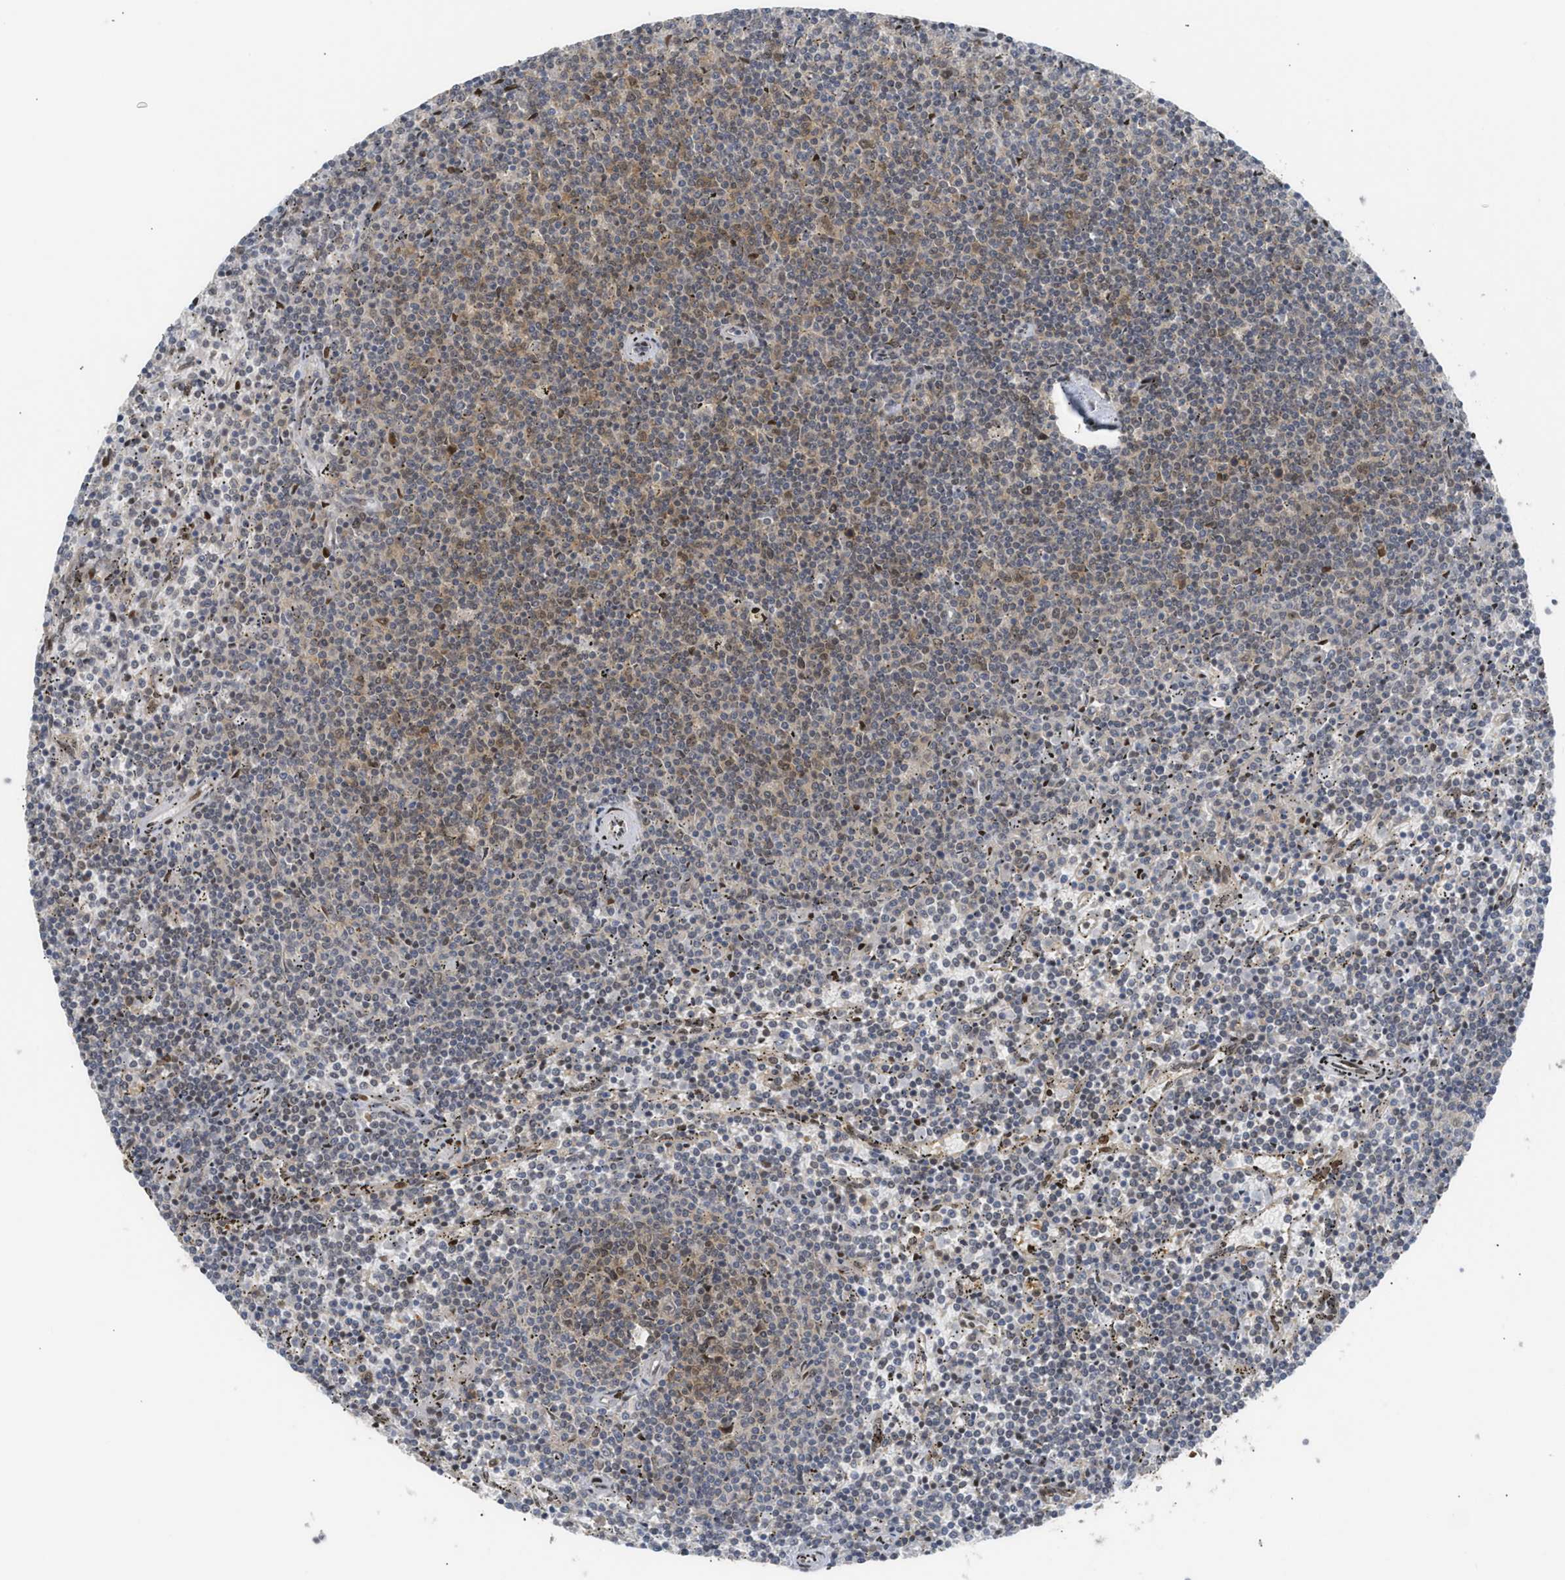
{"staining": {"intensity": "weak", "quantity": "25%-75%", "location": "nuclear"}, "tissue": "lymphoma", "cell_type": "Tumor cells", "image_type": "cancer", "snomed": [{"axis": "morphology", "description": "Malignant lymphoma, non-Hodgkin's type, Low grade"}, {"axis": "topography", "description": "Spleen"}], "caption": "Protein analysis of lymphoma tissue shows weak nuclear expression in about 25%-75% of tumor cells.", "gene": "SSBP2", "patient": {"sex": "female", "age": 50}}